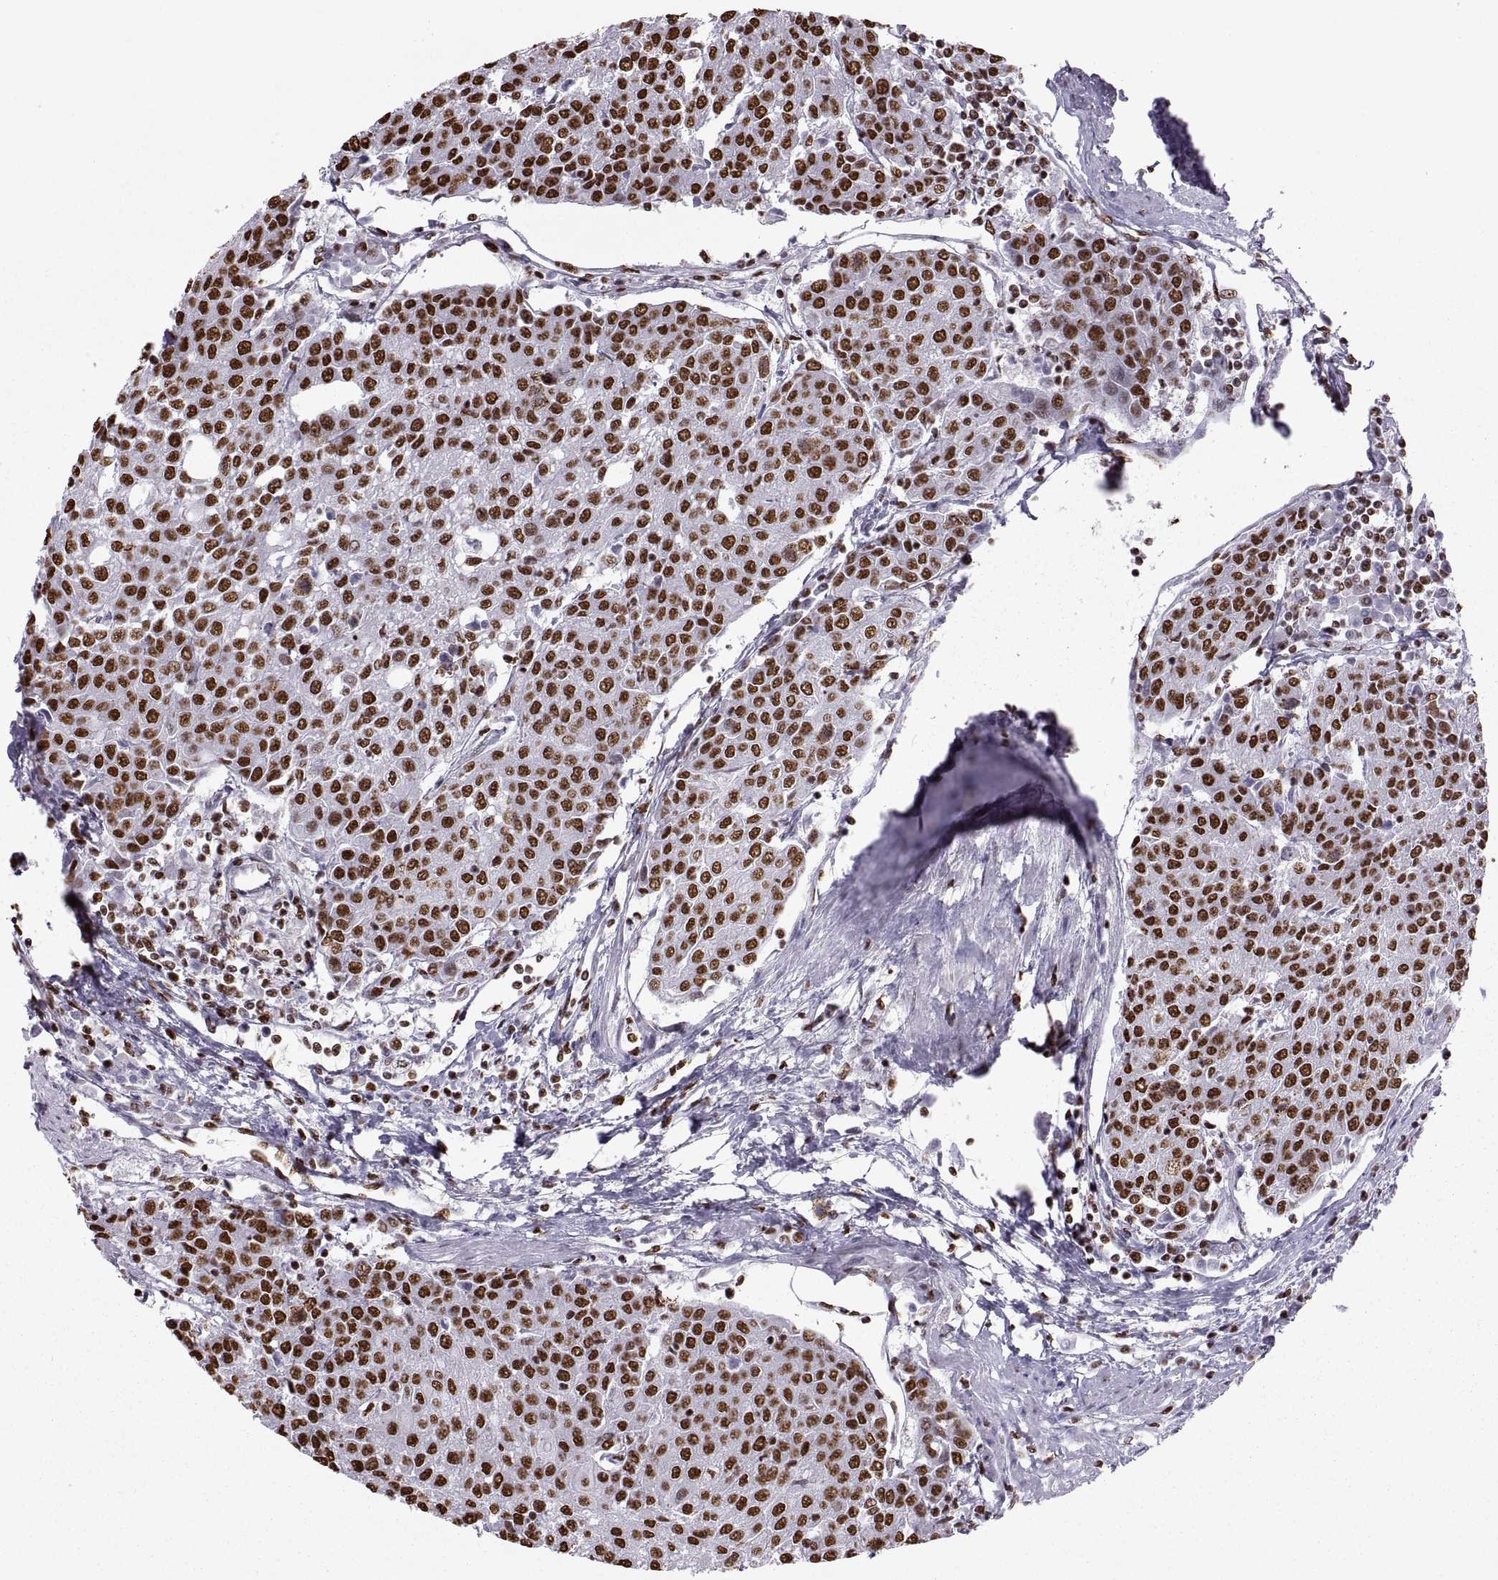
{"staining": {"intensity": "strong", "quantity": ">75%", "location": "nuclear"}, "tissue": "urothelial cancer", "cell_type": "Tumor cells", "image_type": "cancer", "snomed": [{"axis": "morphology", "description": "Urothelial carcinoma, High grade"}, {"axis": "topography", "description": "Urinary bladder"}], "caption": "Urothelial carcinoma (high-grade) stained with DAB (3,3'-diaminobenzidine) immunohistochemistry shows high levels of strong nuclear positivity in approximately >75% of tumor cells.", "gene": "SNAI1", "patient": {"sex": "female", "age": 85}}